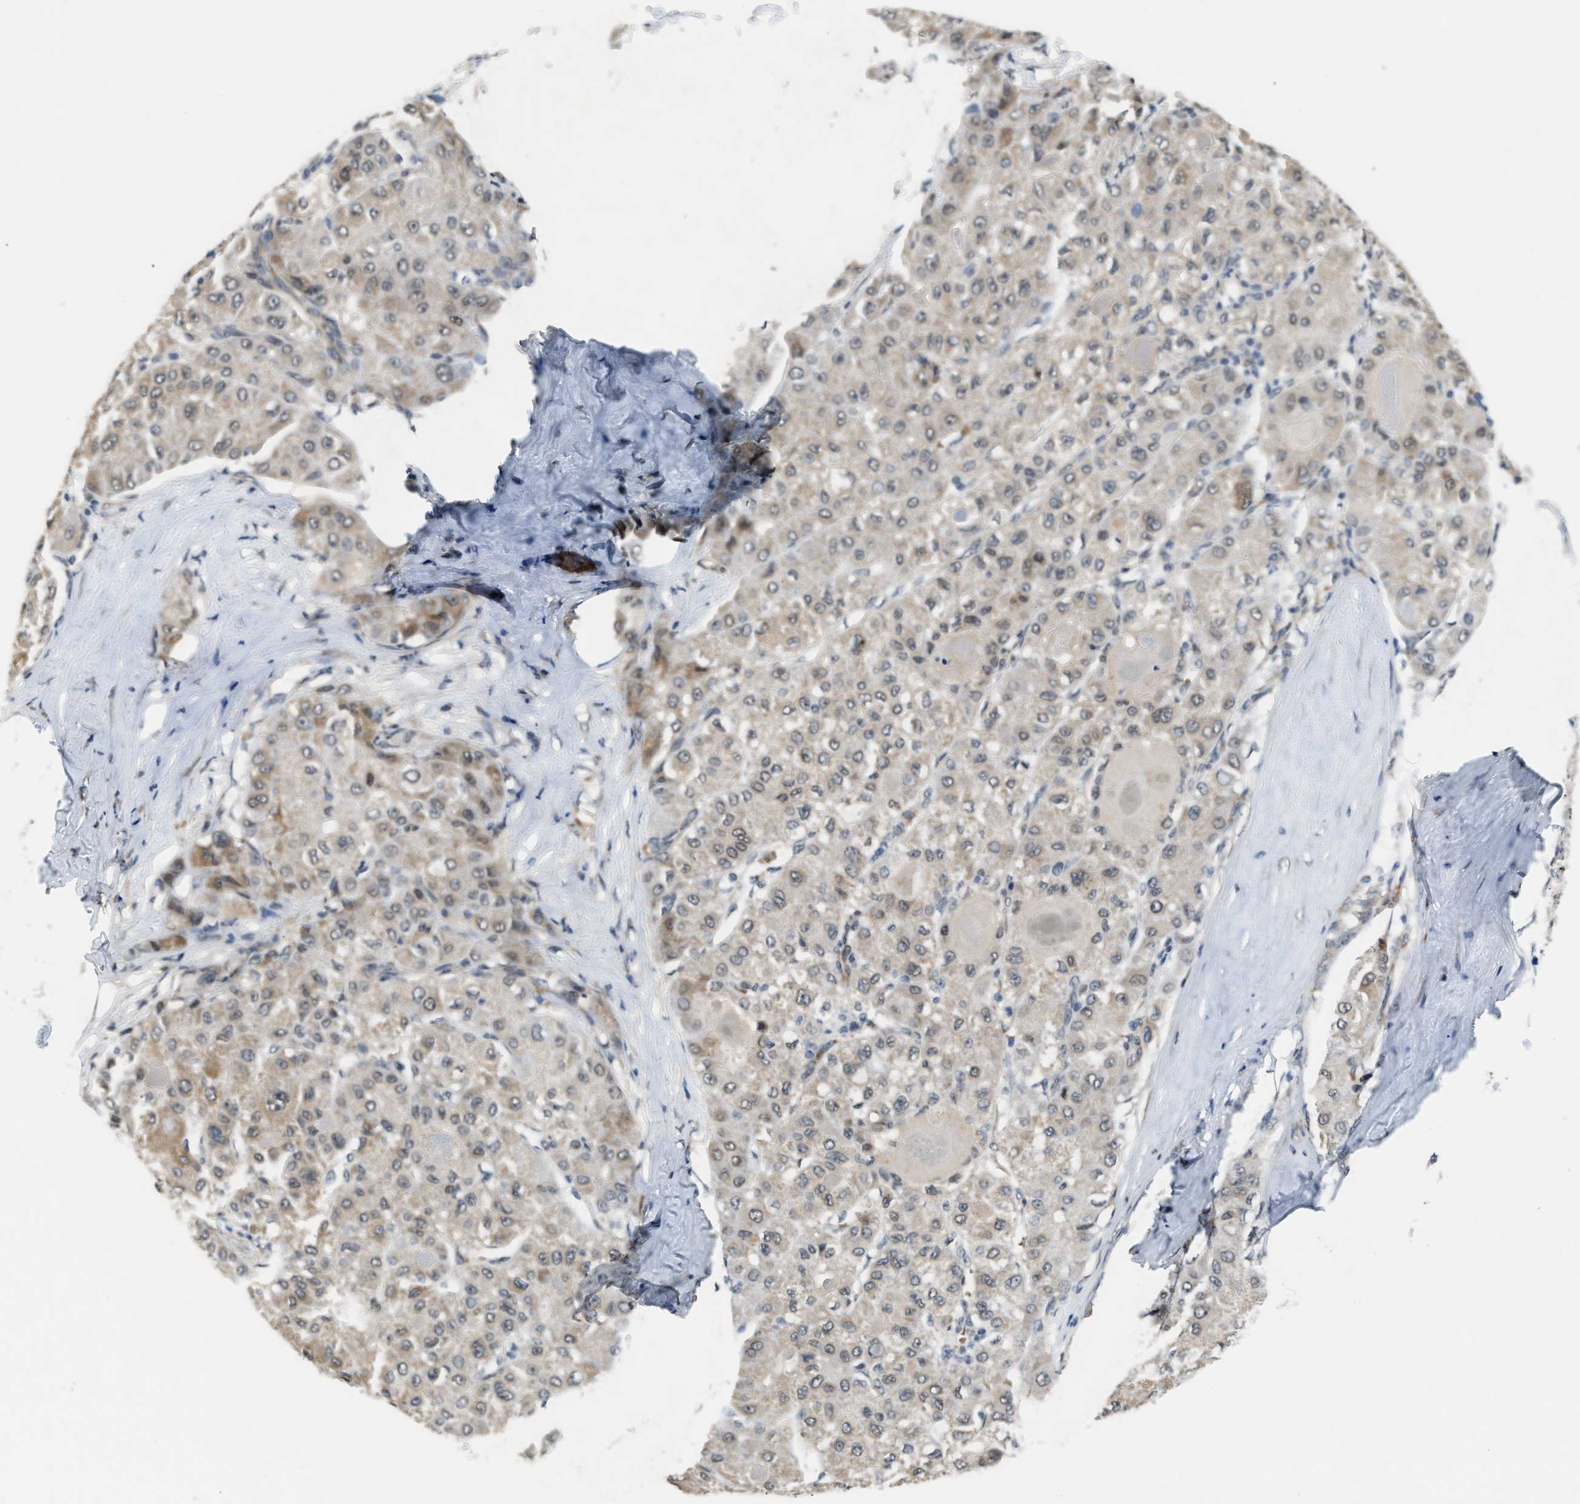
{"staining": {"intensity": "weak", "quantity": "<25%", "location": "cytoplasmic/membranous"}, "tissue": "liver cancer", "cell_type": "Tumor cells", "image_type": "cancer", "snomed": [{"axis": "morphology", "description": "Carcinoma, Hepatocellular, NOS"}, {"axis": "topography", "description": "Liver"}], "caption": "High magnification brightfield microscopy of hepatocellular carcinoma (liver) stained with DAB (3,3'-diaminobenzidine) (brown) and counterstained with hematoxylin (blue): tumor cells show no significant expression.", "gene": "KIF24", "patient": {"sex": "male", "age": 80}}